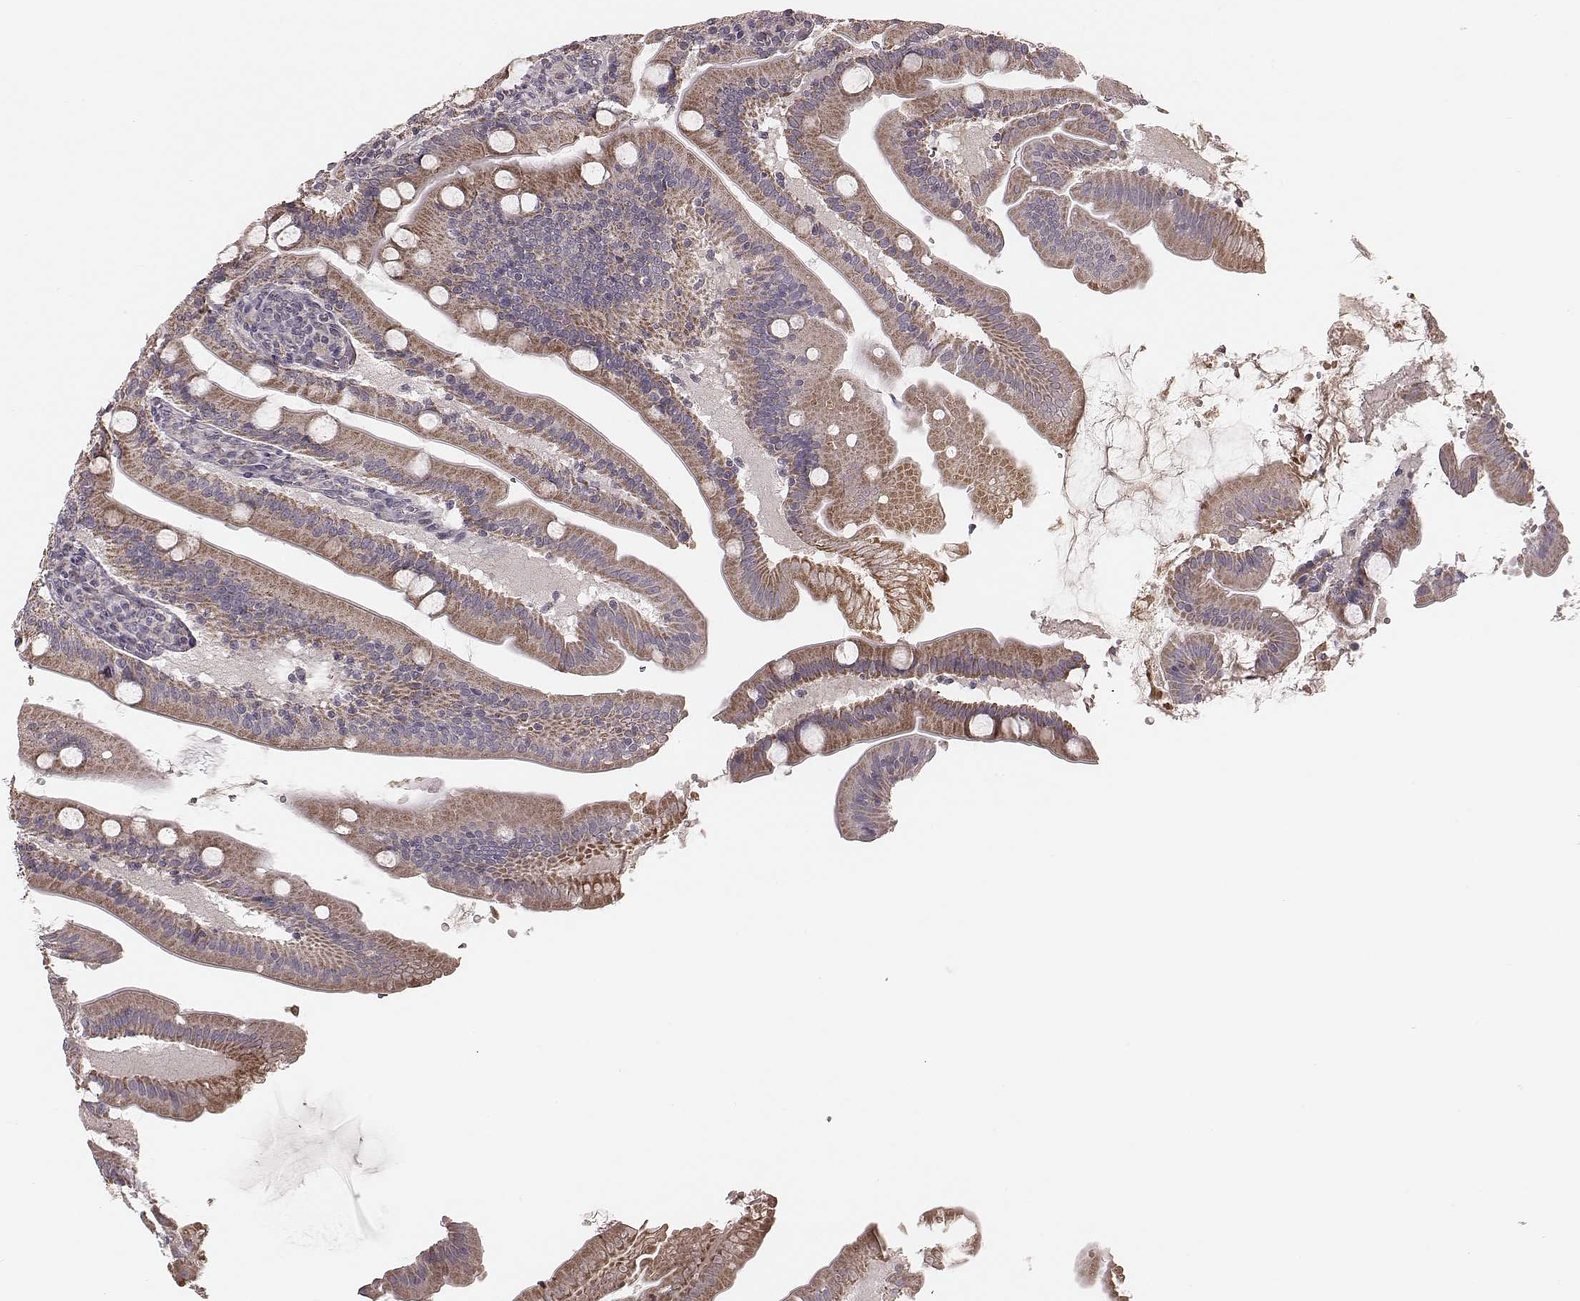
{"staining": {"intensity": "moderate", "quantity": ">75%", "location": "cytoplasmic/membranous"}, "tissue": "small intestine", "cell_type": "Glandular cells", "image_type": "normal", "snomed": [{"axis": "morphology", "description": "Normal tissue, NOS"}, {"axis": "topography", "description": "Small intestine"}], "caption": "This is an image of immunohistochemistry (IHC) staining of benign small intestine, which shows moderate staining in the cytoplasmic/membranous of glandular cells.", "gene": "MRPS27", "patient": {"sex": "male", "age": 37}}